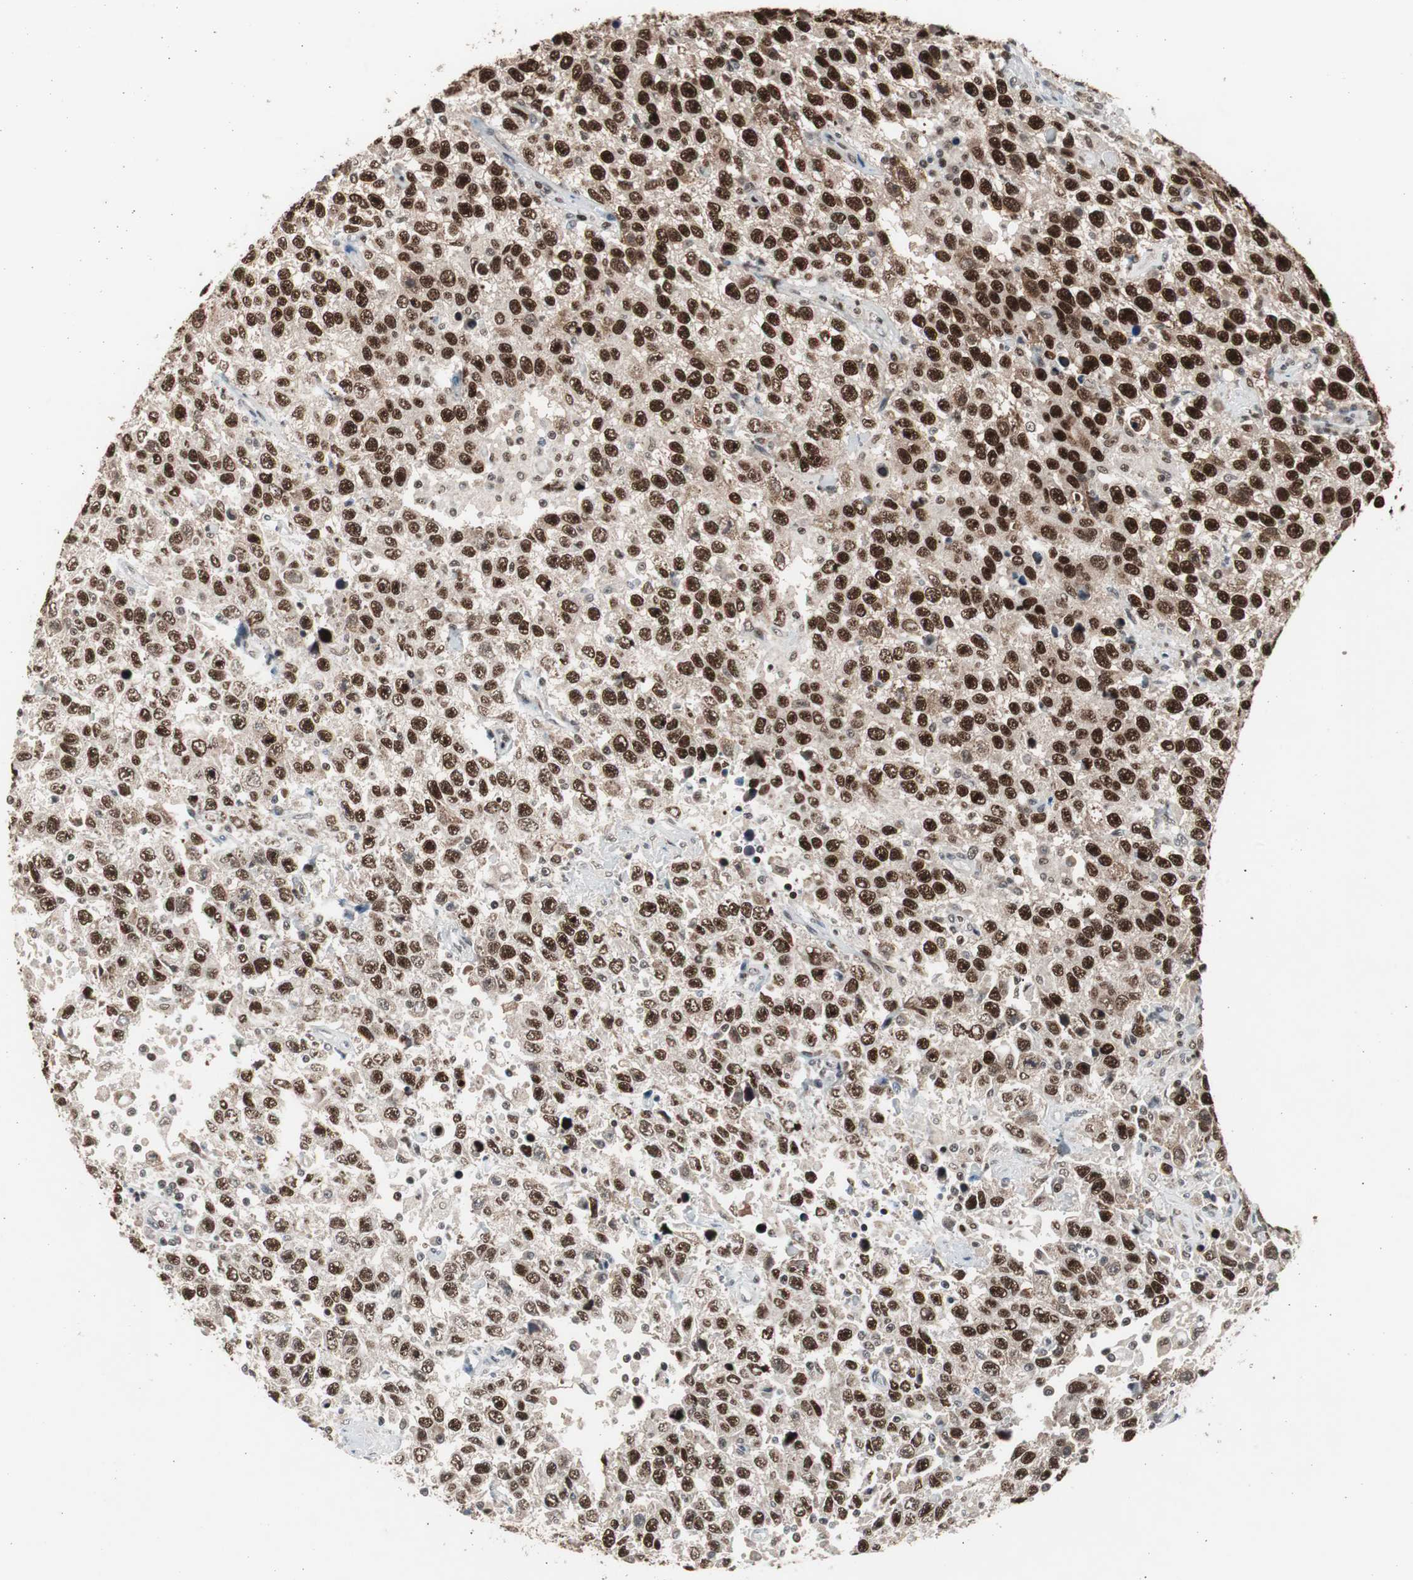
{"staining": {"intensity": "strong", "quantity": ">75%", "location": "nuclear"}, "tissue": "testis cancer", "cell_type": "Tumor cells", "image_type": "cancer", "snomed": [{"axis": "morphology", "description": "Seminoma, NOS"}, {"axis": "topography", "description": "Testis"}], "caption": "Immunohistochemistry photomicrograph of neoplastic tissue: testis cancer stained using IHC demonstrates high levels of strong protein expression localized specifically in the nuclear of tumor cells, appearing as a nuclear brown color.", "gene": "RPA1", "patient": {"sex": "male", "age": 41}}